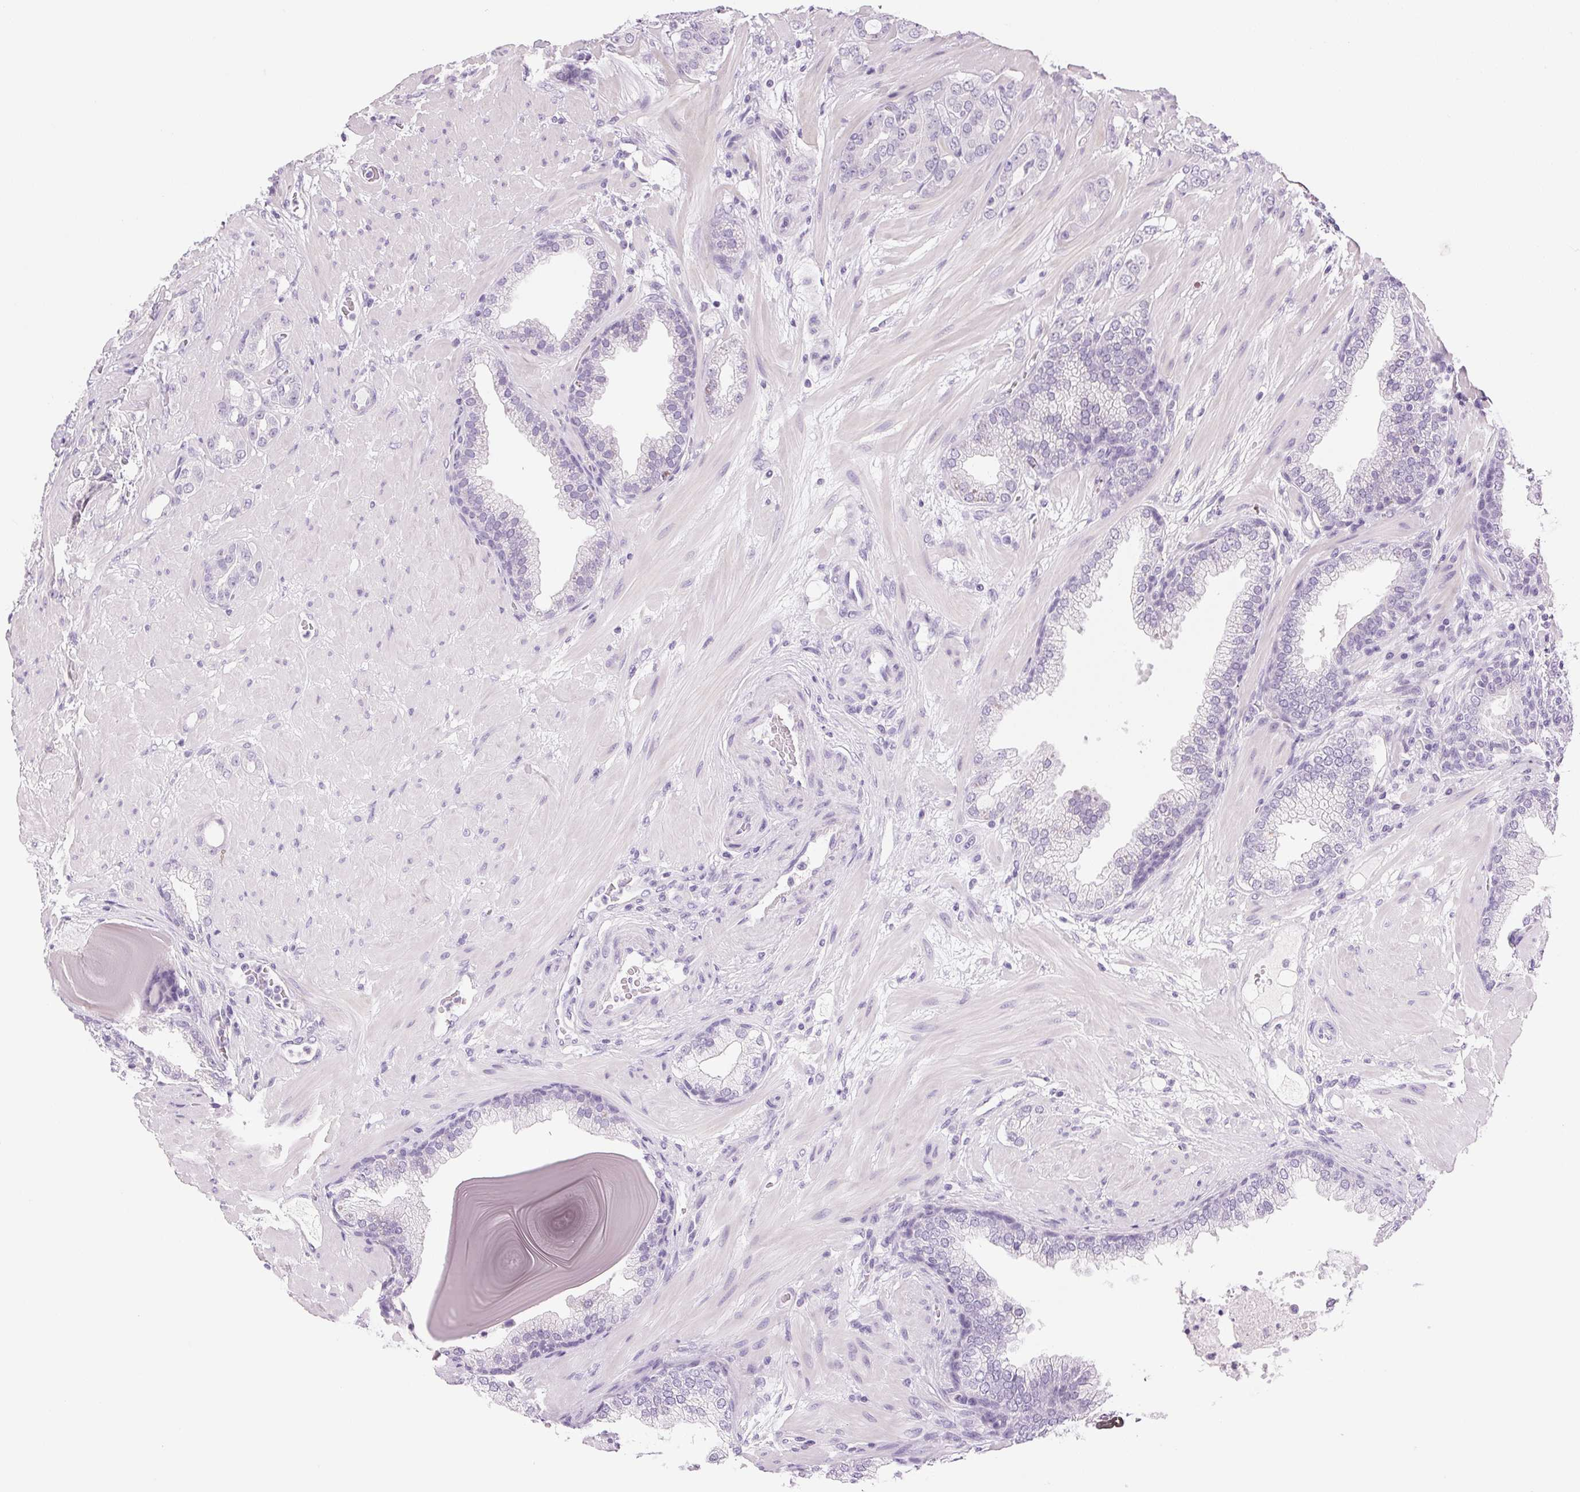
{"staining": {"intensity": "negative", "quantity": "none", "location": "none"}, "tissue": "prostate cancer", "cell_type": "Tumor cells", "image_type": "cancer", "snomed": [{"axis": "morphology", "description": "Adenocarcinoma, Low grade"}, {"axis": "topography", "description": "Prostate"}], "caption": "Micrograph shows no significant protein positivity in tumor cells of prostate adenocarcinoma (low-grade).", "gene": "IGFBP1", "patient": {"sex": "male", "age": 57}}